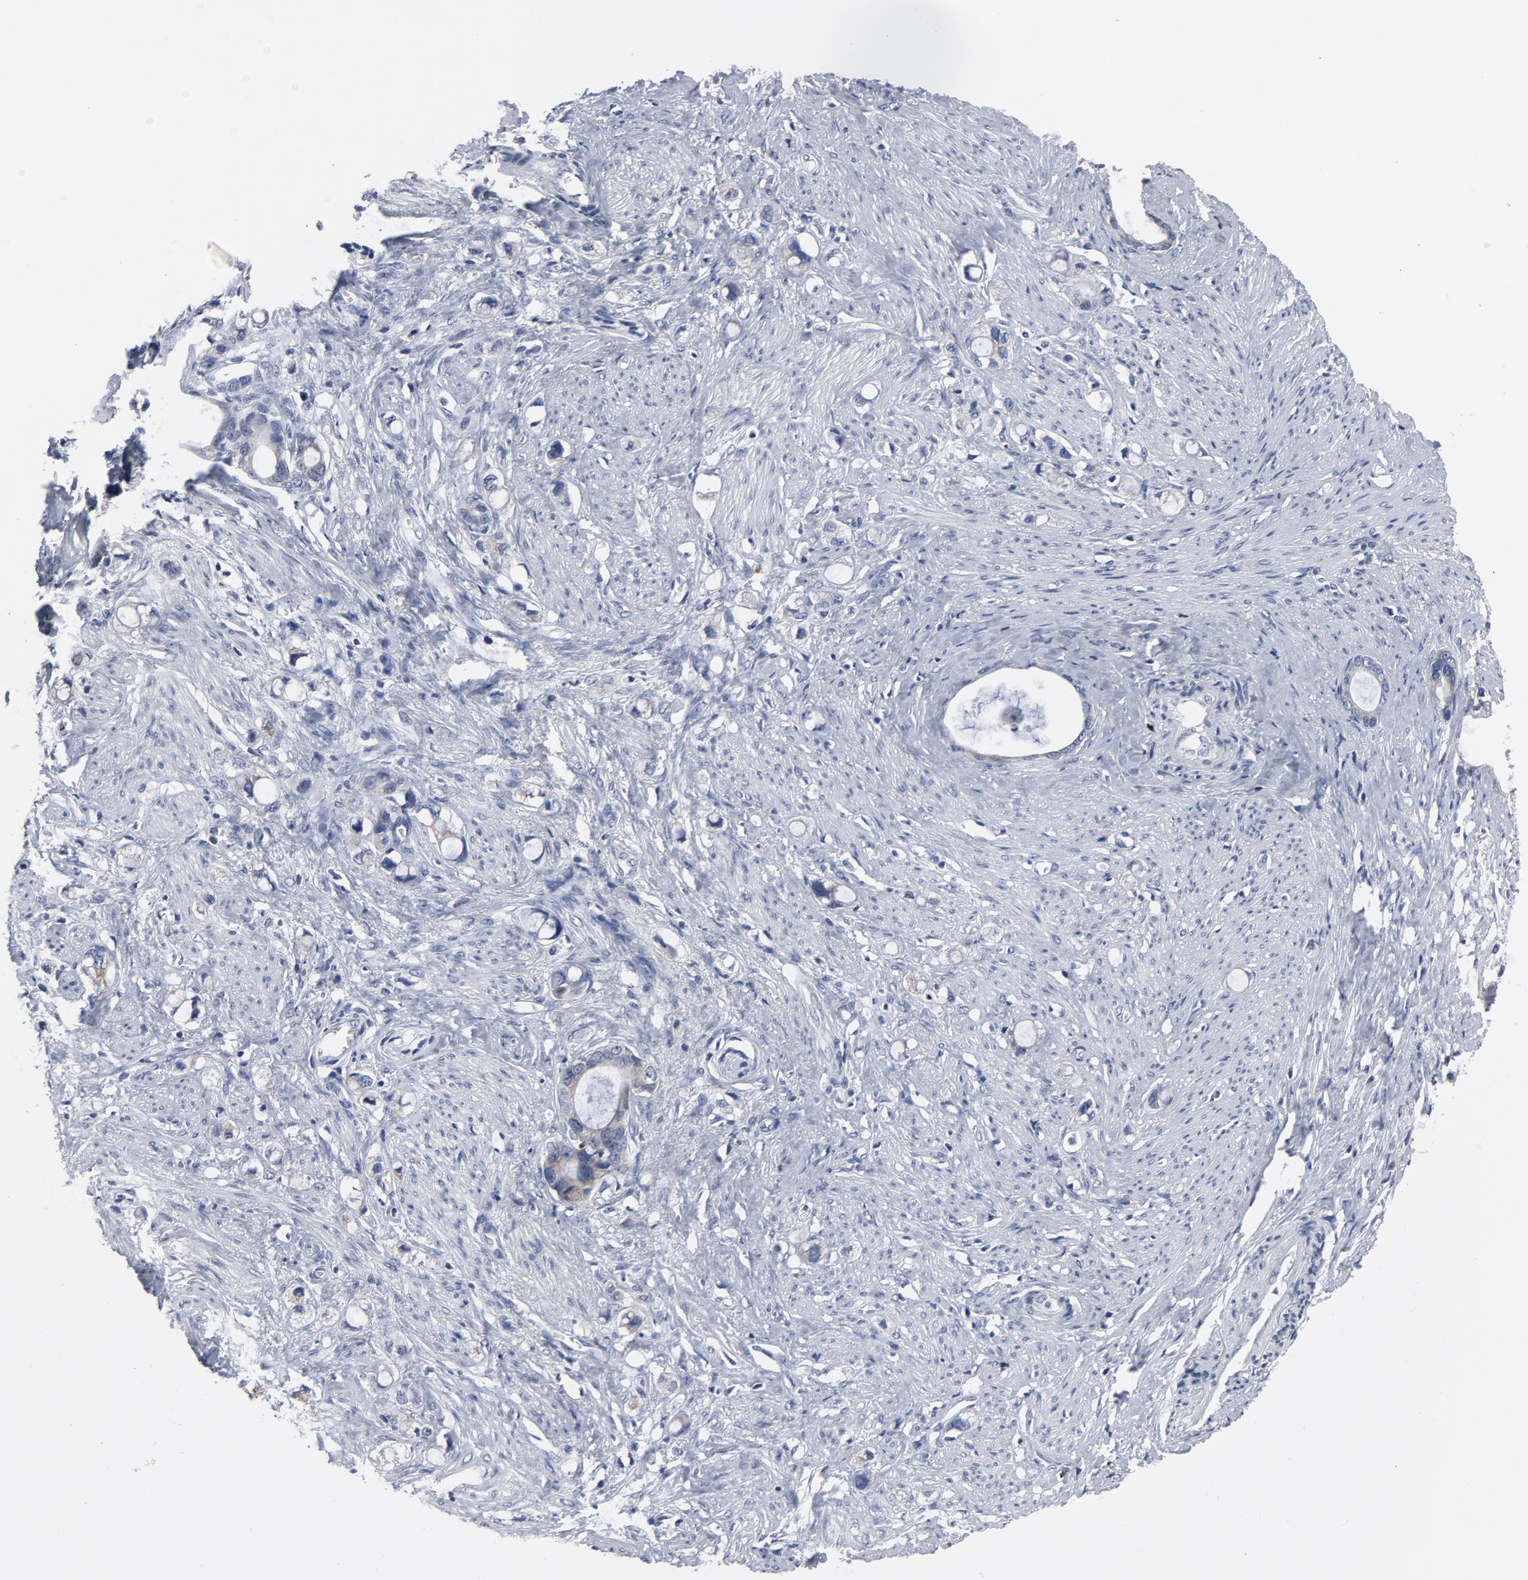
{"staining": {"intensity": "negative", "quantity": "none", "location": "none"}, "tissue": "stomach cancer", "cell_type": "Tumor cells", "image_type": "cancer", "snomed": [{"axis": "morphology", "description": "Adenocarcinoma, NOS"}, {"axis": "topography", "description": "Stomach"}], "caption": "An image of stomach adenocarcinoma stained for a protein exhibits no brown staining in tumor cells.", "gene": "TCL1A", "patient": {"sex": "female", "age": 75}}